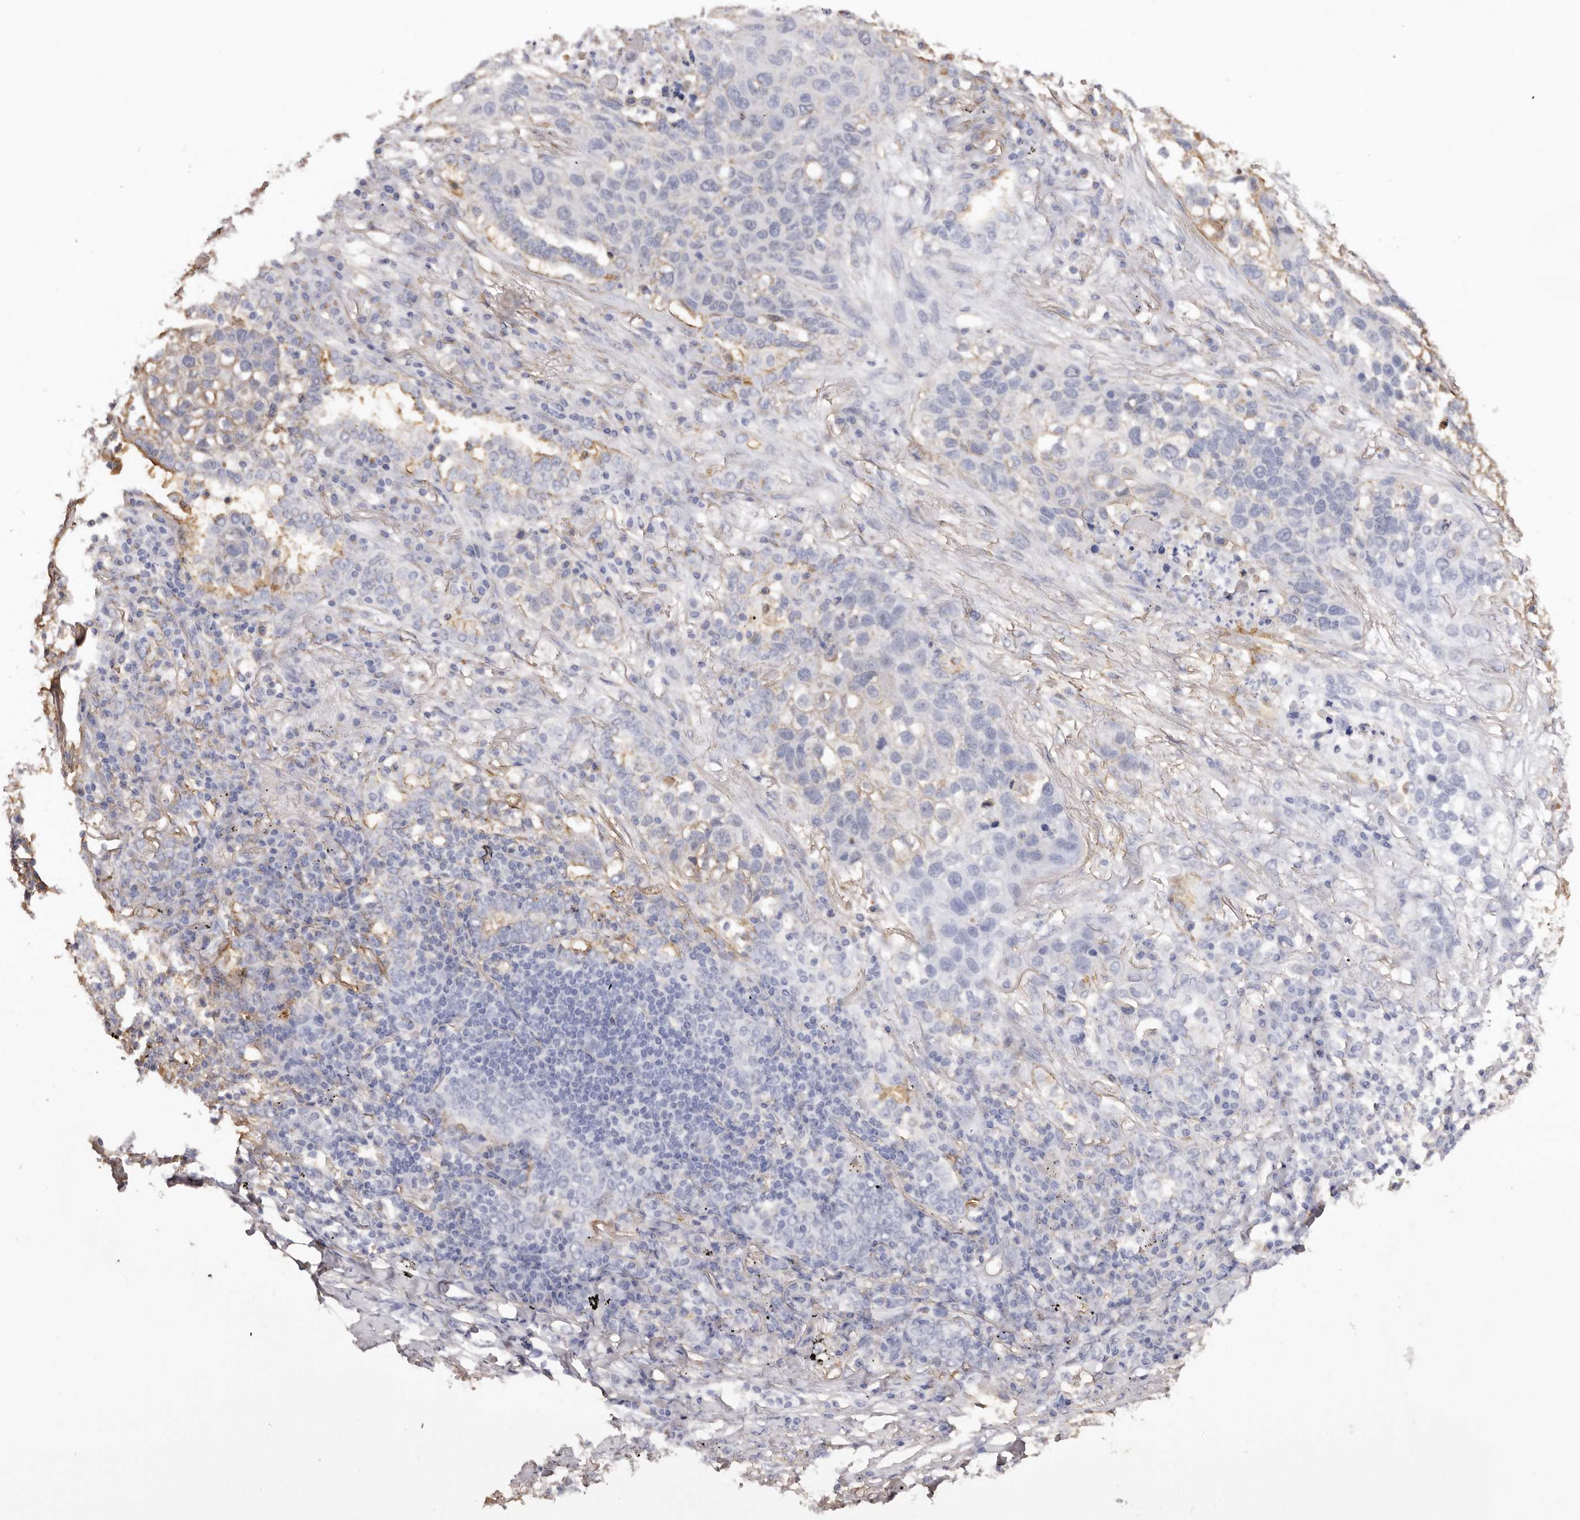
{"staining": {"intensity": "weak", "quantity": "<25%", "location": "cytoplasmic/membranous"}, "tissue": "lung cancer", "cell_type": "Tumor cells", "image_type": "cancer", "snomed": [{"axis": "morphology", "description": "Squamous cell carcinoma, NOS"}, {"axis": "topography", "description": "Lung"}], "caption": "The image reveals no staining of tumor cells in lung cancer. Brightfield microscopy of IHC stained with DAB (brown) and hematoxylin (blue), captured at high magnification.", "gene": "GPR27", "patient": {"sex": "female", "age": 63}}